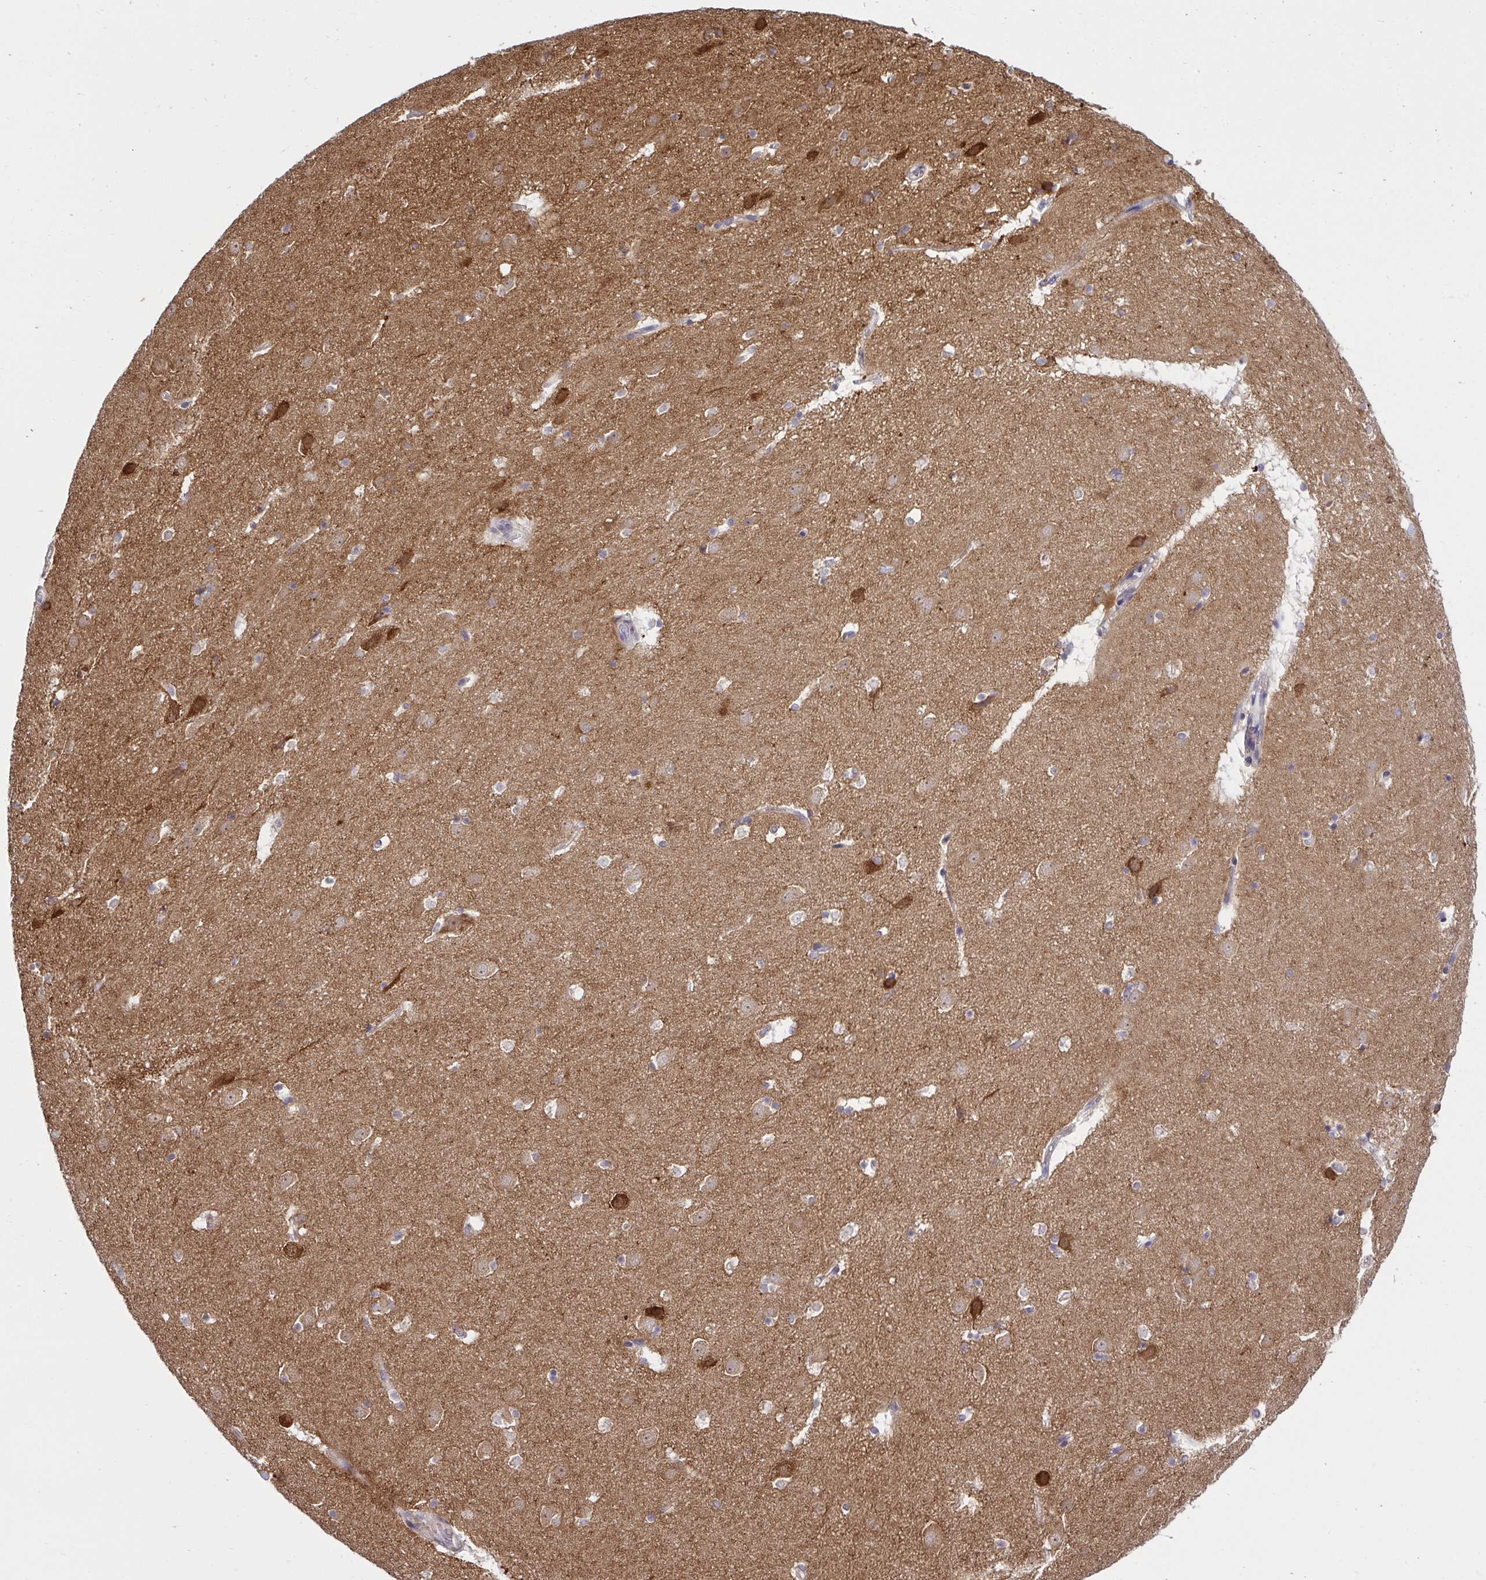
{"staining": {"intensity": "strong", "quantity": "<25%", "location": "cytoplasmic/membranous"}, "tissue": "caudate", "cell_type": "Glial cells", "image_type": "normal", "snomed": [{"axis": "morphology", "description": "Normal tissue, NOS"}, {"axis": "topography", "description": "Lateral ventricle wall"}], "caption": "This image exhibits normal caudate stained with immunohistochemistry (IHC) to label a protein in brown. The cytoplasmic/membranous of glial cells show strong positivity for the protein. Nuclei are counter-stained blue.", "gene": "RPS7", "patient": {"sex": "male", "age": 37}}